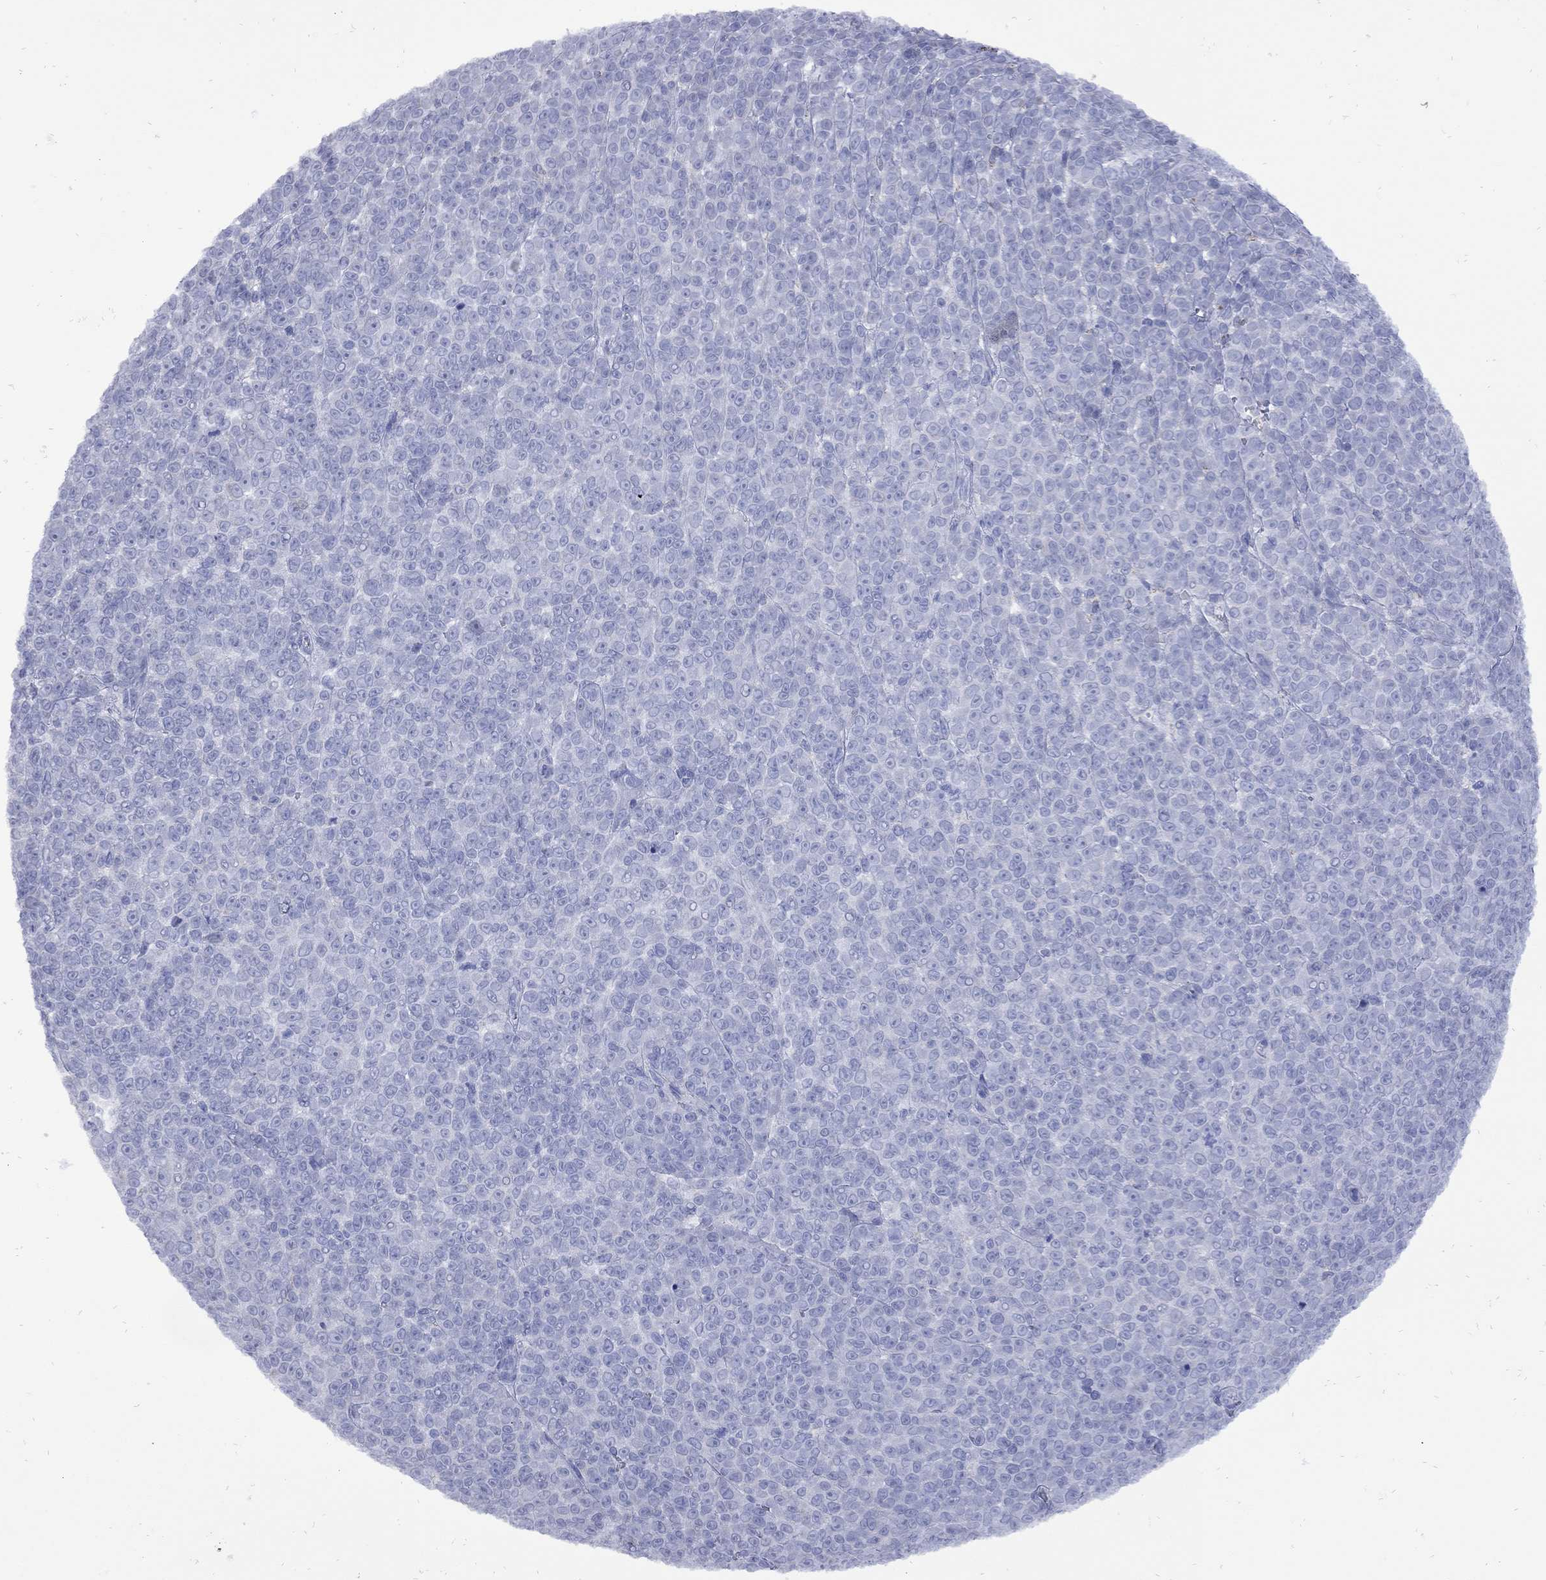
{"staining": {"intensity": "negative", "quantity": "none", "location": "none"}, "tissue": "melanoma", "cell_type": "Tumor cells", "image_type": "cancer", "snomed": [{"axis": "morphology", "description": "Malignant melanoma, NOS"}, {"axis": "topography", "description": "Skin"}], "caption": "There is no significant staining in tumor cells of malignant melanoma.", "gene": "SESTD1", "patient": {"sex": "female", "age": 95}}